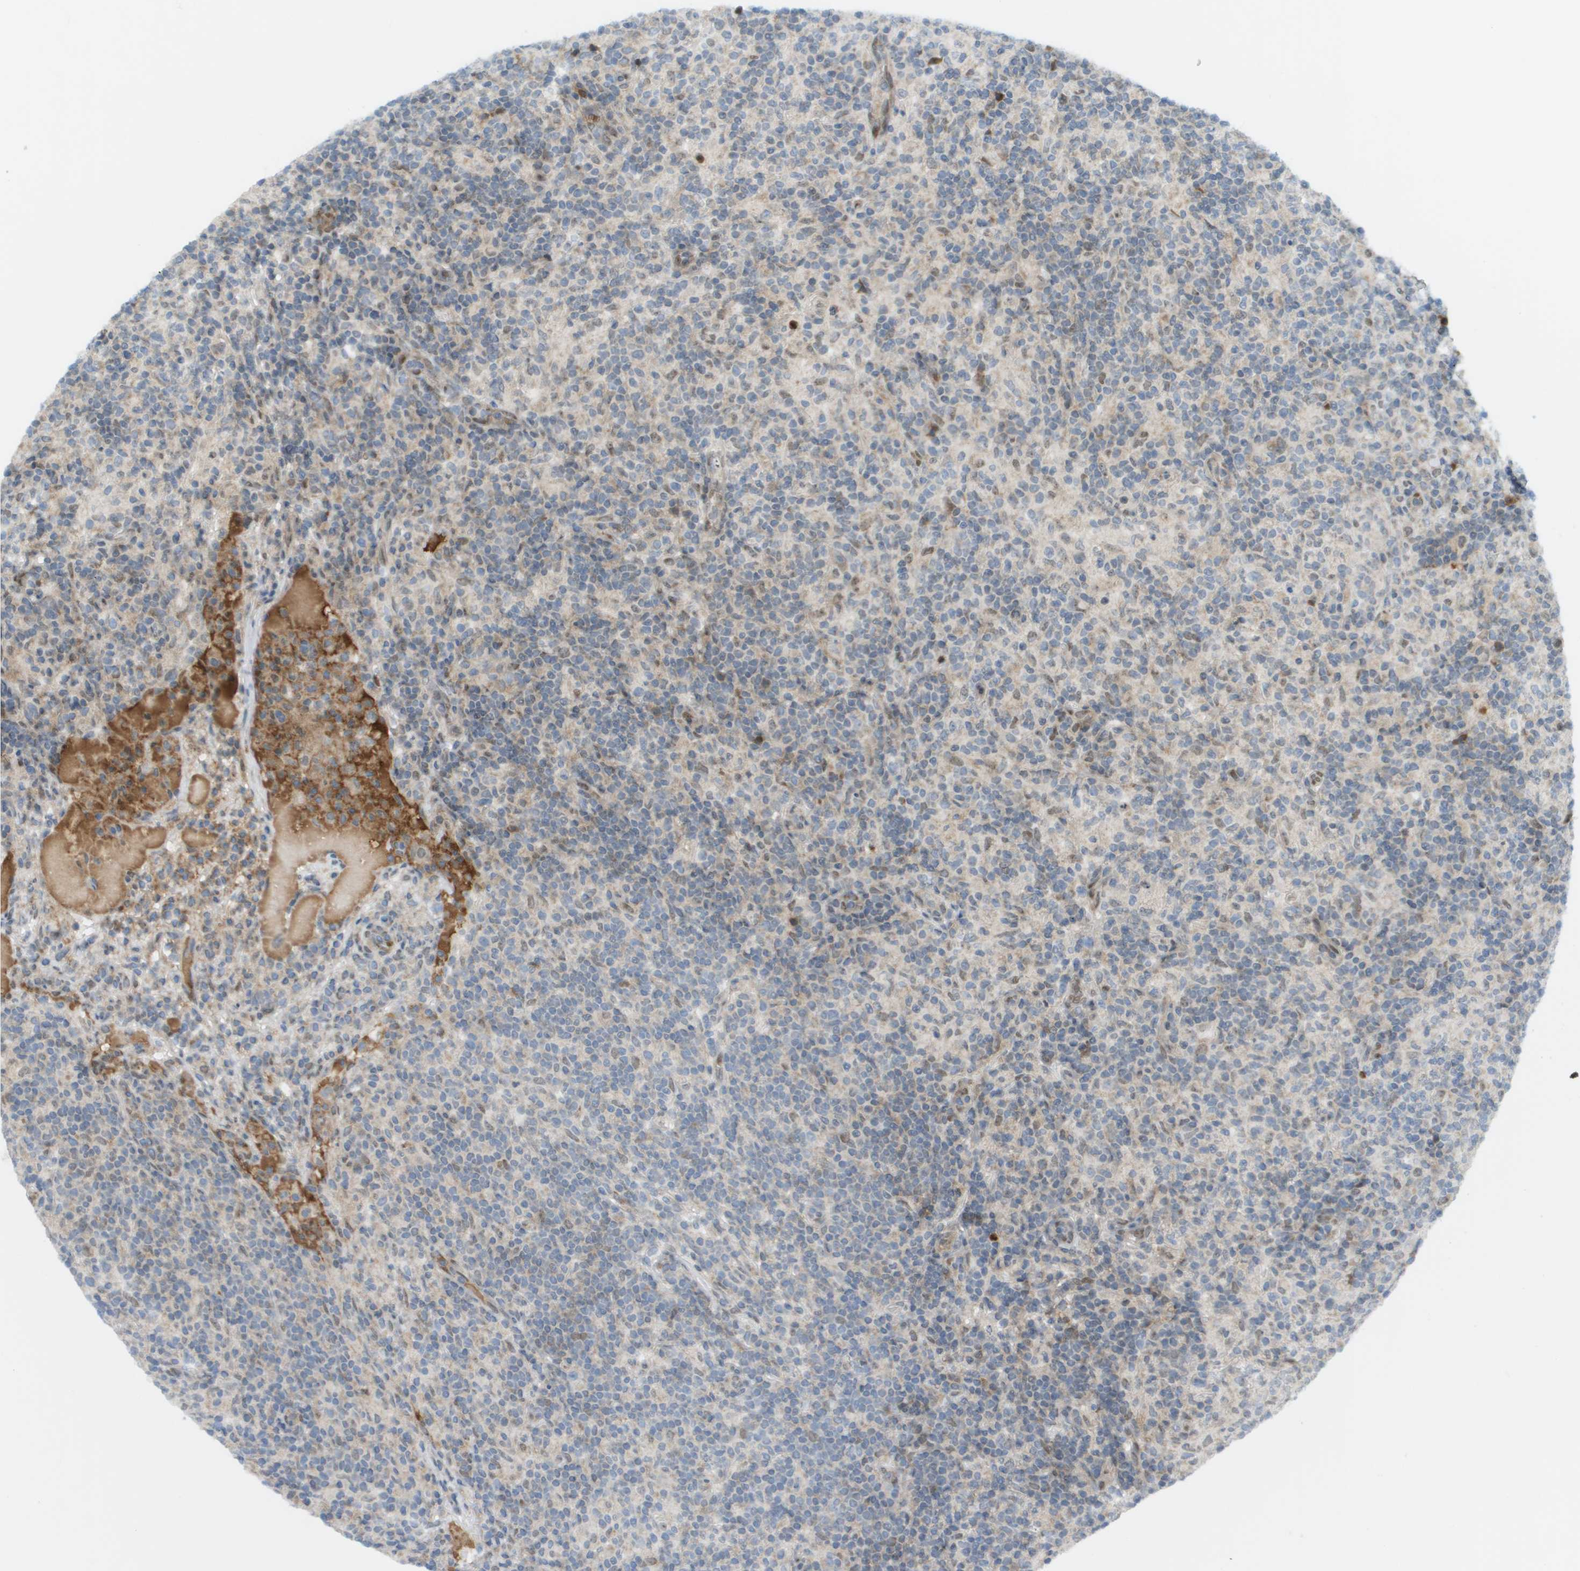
{"staining": {"intensity": "weak", "quantity": "25%-75%", "location": "nuclear"}, "tissue": "lymphoma", "cell_type": "Tumor cells", "image_type": "cancer", "snomed": [{"axis": "morphology", "description": "Hodgkin's disease, NOS"}, {"axis": "topography", "description": "Lymph node"}], "caption": "Protein staining reveals weak nuclear positivity in approximately 25%-75% of tumor cells in lymphoma.", "gene": "CACNB4", "patient": {"sex": "male", "age": 70}}